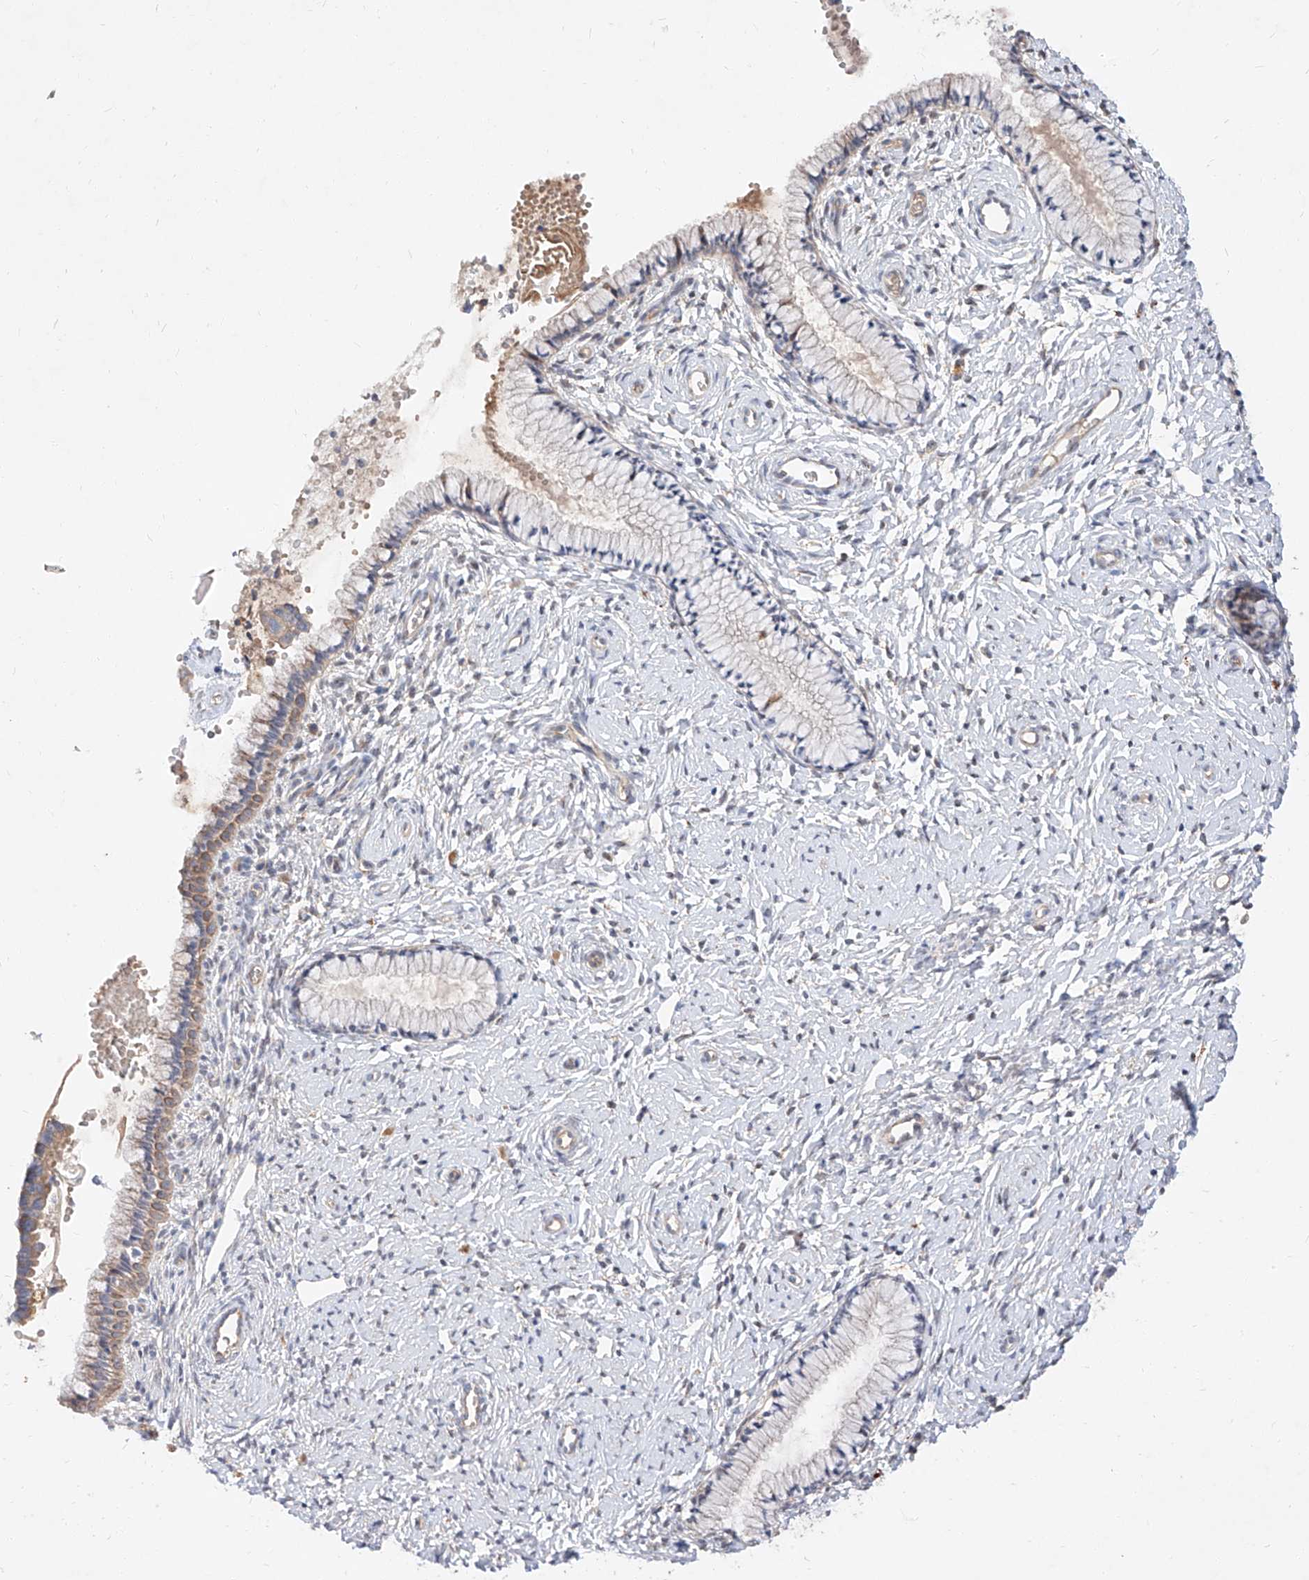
{"staining": {"intensity": "moderate", "quantity": "<25%", "location": "cytoplasmic/membranous"}, "tissue": "cervix", "cell_type": "Glandular cells", "image_type": "normal", "snomed": [{"axis": "morphology", "description": "Normal tissue, NOS"}, {"axis": "topography", "description": "Cervix"}], "caption": "Moderate cytoplasmic/membranous protein expression is seen in about <25% of glandular cells in cervix. (DAB IHC with brightfield microscopy, high magnification).", "gene": "DIRAS3", "patient": {"sex": "female", "age": 33}}